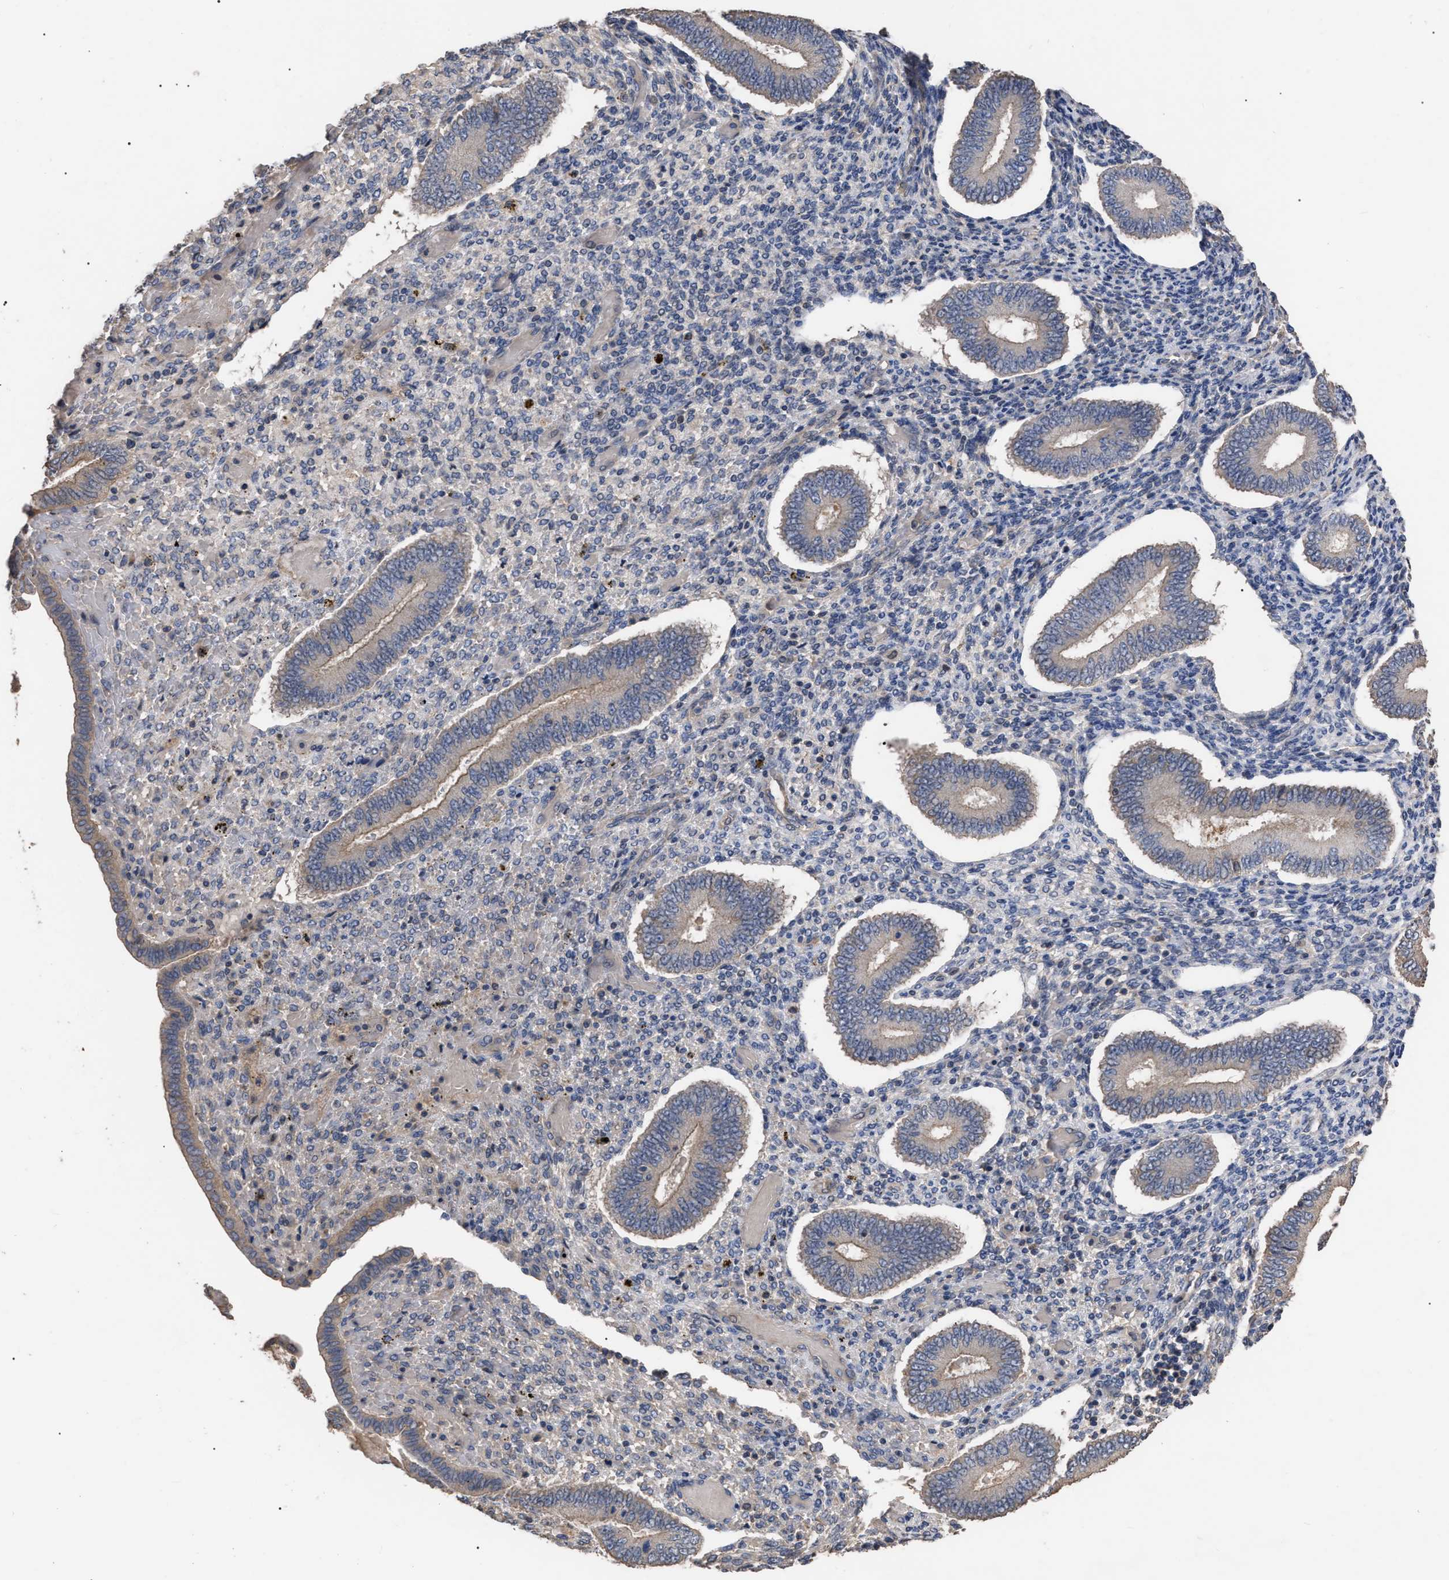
{"staining": {"intensity": "weak", "quantity": "<25%", "location": "cytoplasmic/membranous"}, "tissue": "endometrium", "cell_type": "Cells in endometrial stroma", "image_type": "normal", "snomed": [{"axis": "morphology", "description": "Normal tissue, NOS"}, {"axis": "topography", "description": "Endometrium"}], "caption": "Cells in endometrial stroma show no significant expression in benign endometrium.", "gene": "BTN2A1", "patient": {"sex": "female", "age": 42}}